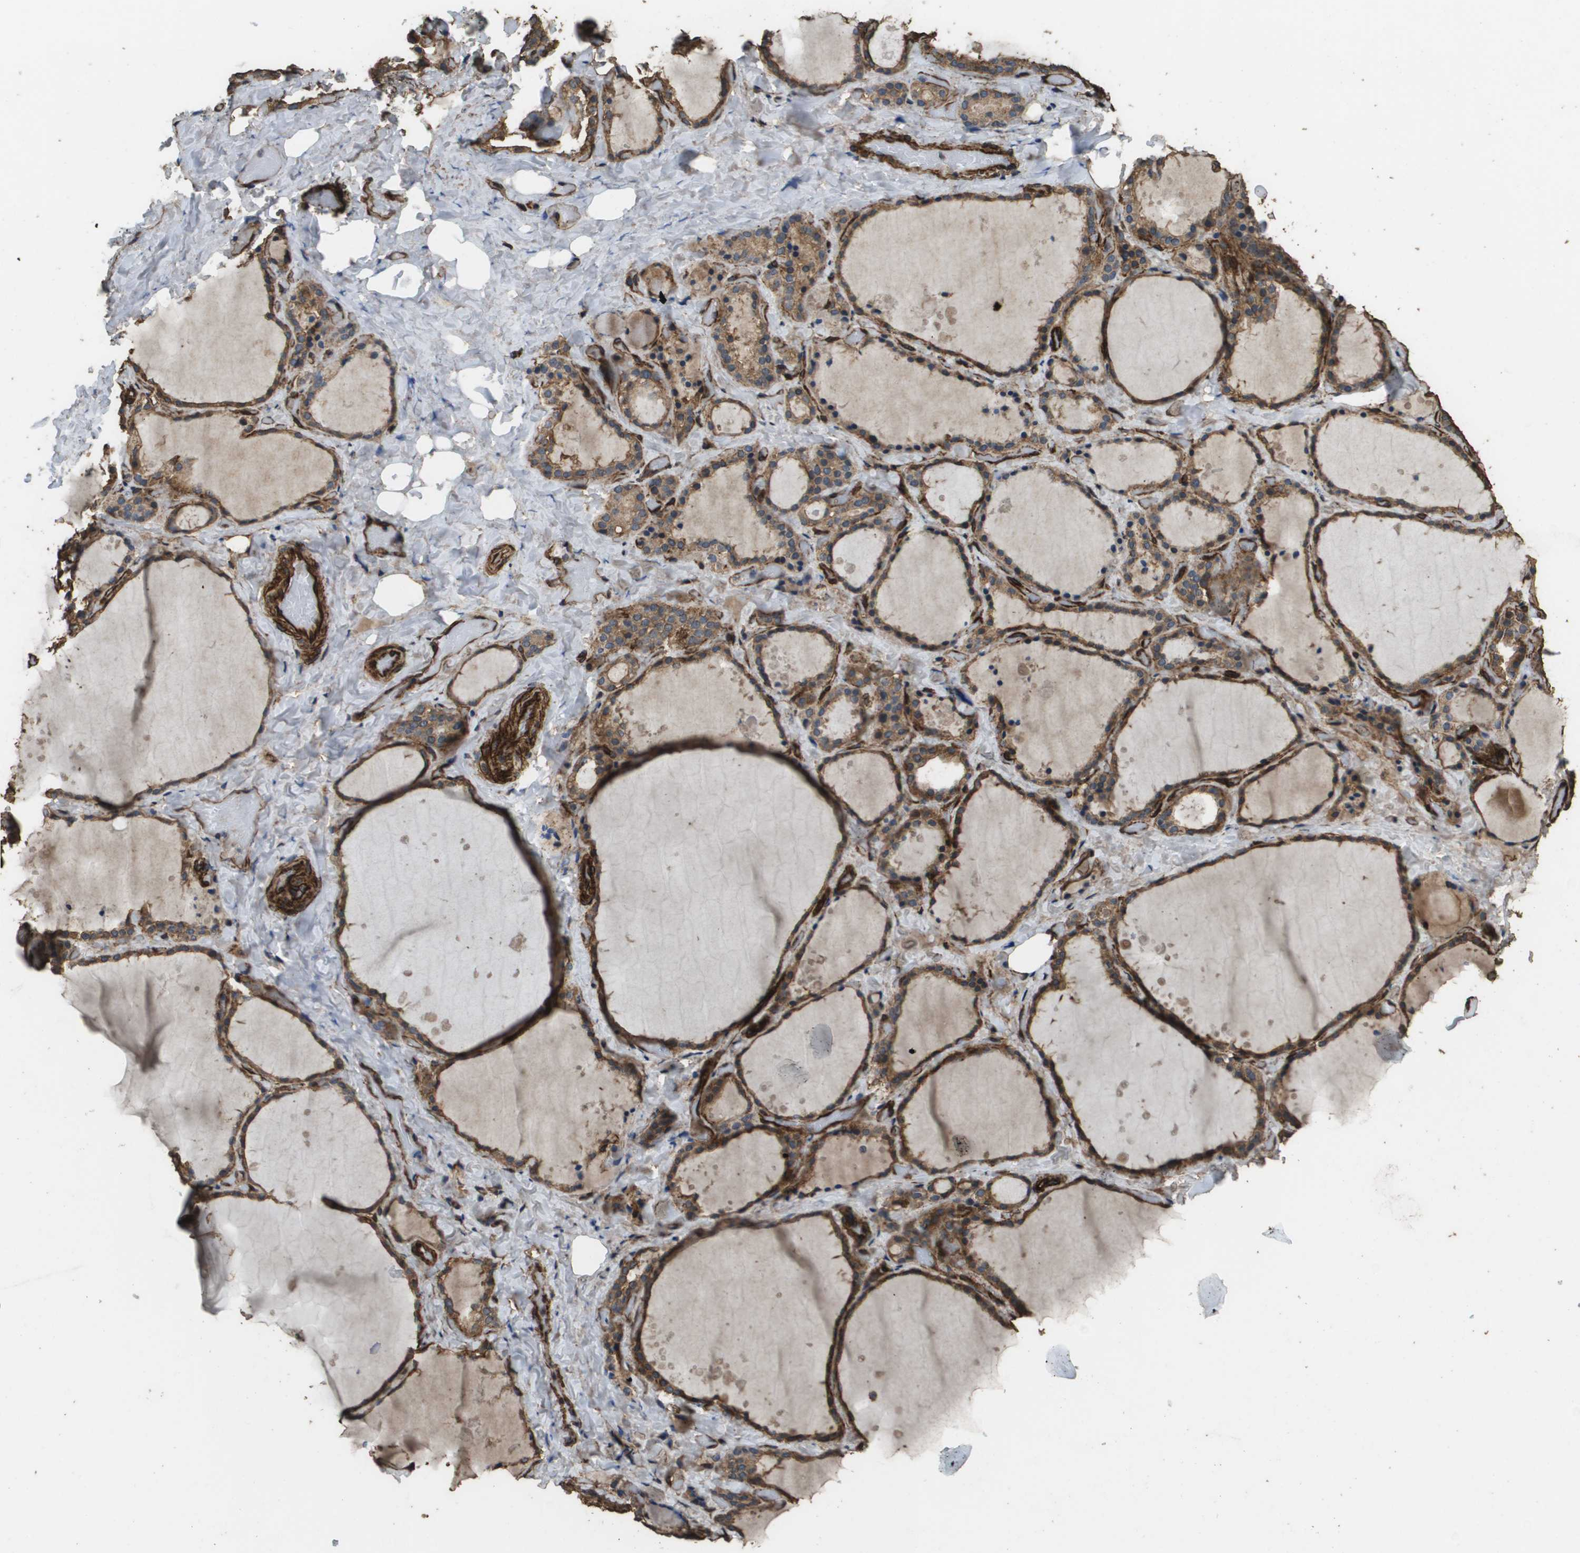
{"staining": {"intensity": "moderate", "quantity": ">75%", "location": "cytoplasmic/membranous"}, "tissue": "thyroid gland", "cell_type": "Glandular cells", "image_type": "normal", "snomed": [{"axis": "morphology", "description": "Normal tissue, NOS"}, {"axis": "topography", "description": "Thyroid gland"}], "caption": "The histopathology image displays a brown stain indicating the presence of a protein in the cytoplasmic/membranous of glandular cells in thyroid gland. Using DAB (brown) and hematoxylin (blue) stains, captured at high magnification using brightfield microscopy.", "gene": "AAMP", "patient": {"sex": "female", "age": 44}}